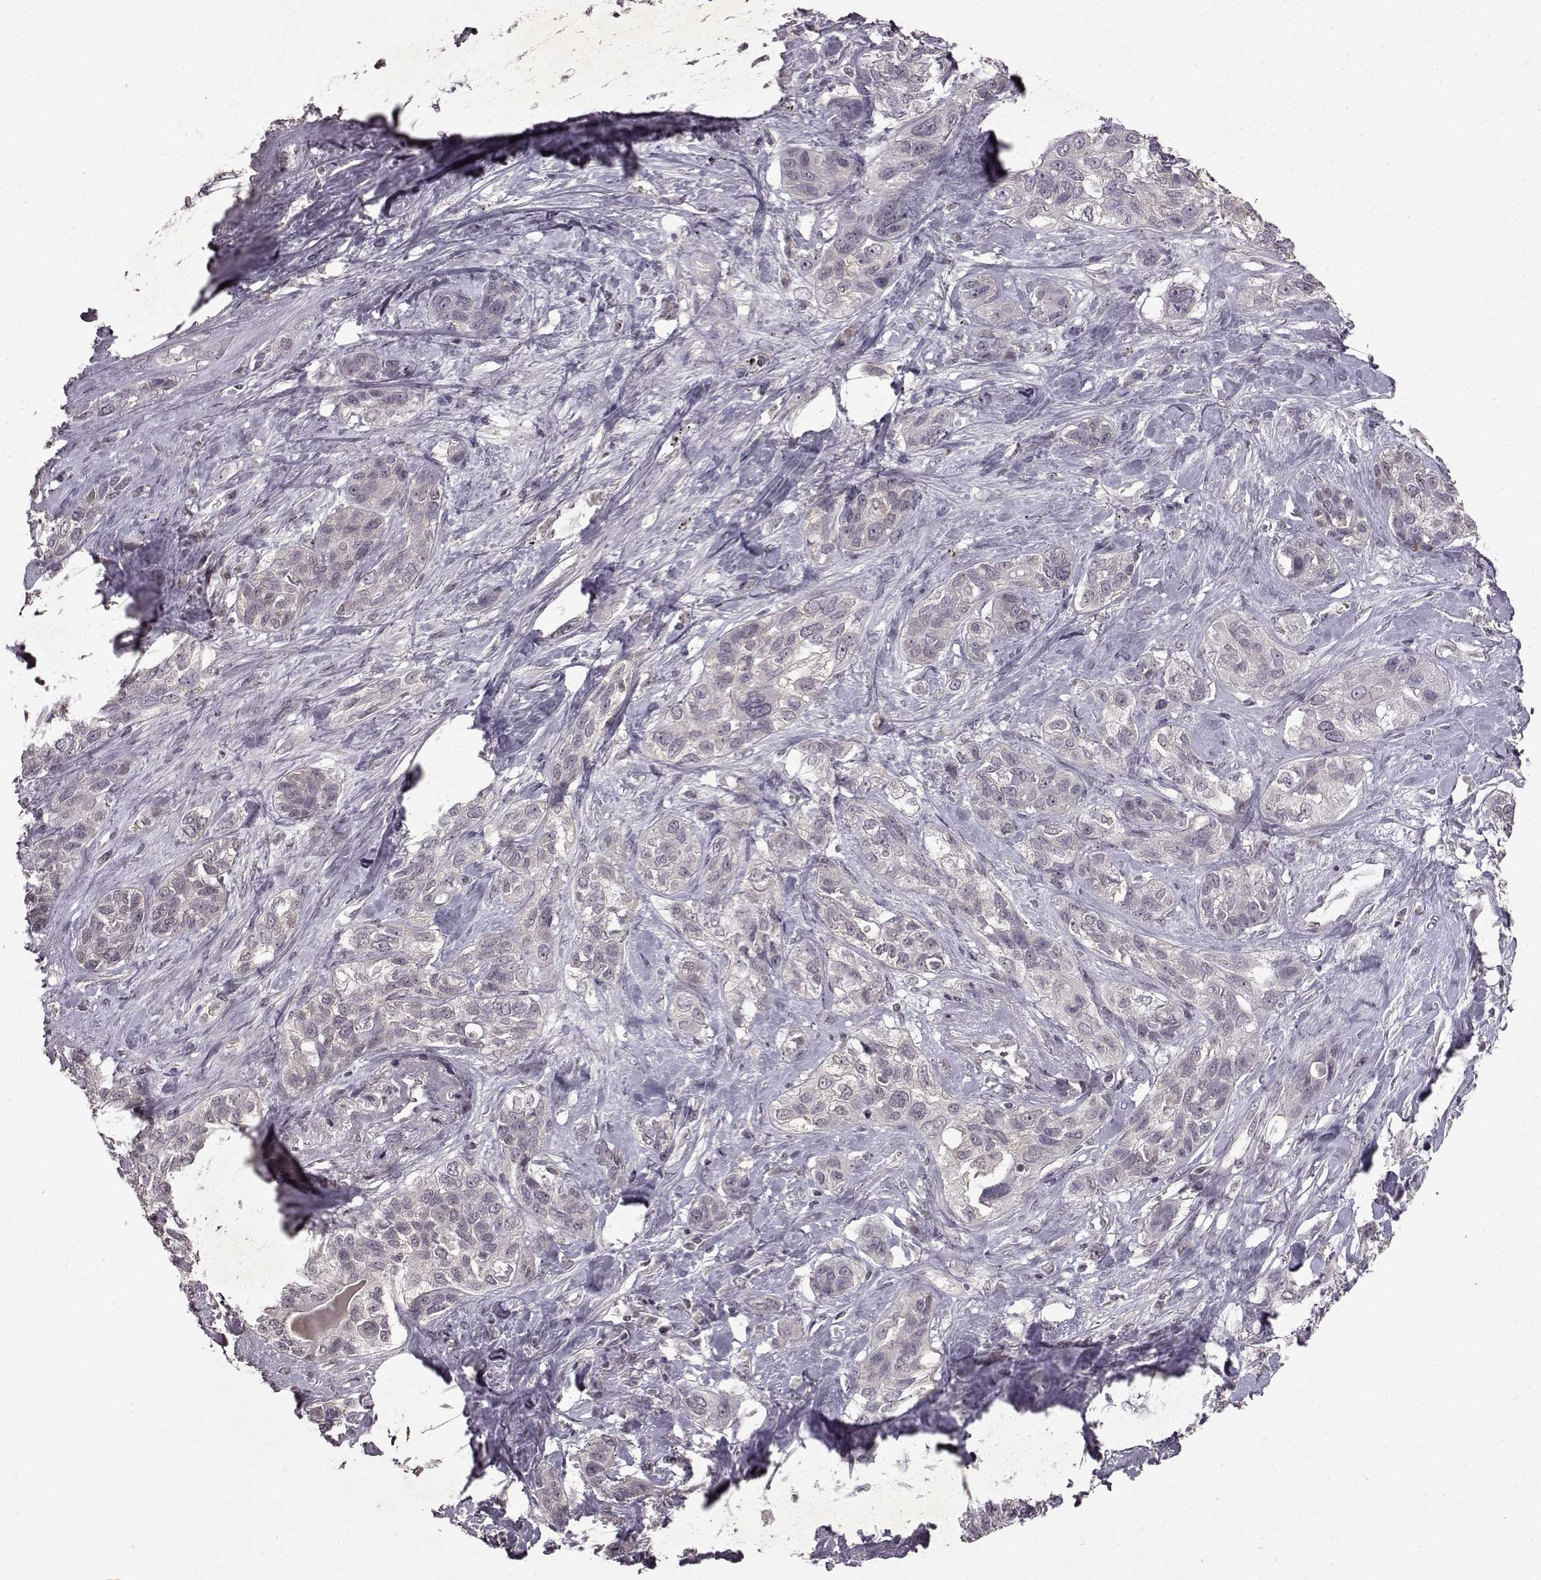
{"staining": {"intensity": "negative", "quantity": "none", "location": "none"}, "tissue": "lung cancer", "cell_type": "Tumor cells", "image_type": "cancer", "snomed": [{"axis": "morphology", "description": "Squamous cell carcinoma, NOS"}, {"axis": "topography", "description": "Lung"}], "caption": "IHC micrograph of neoplastic tissue: human lung cancer stained with DAB exhibits no significant protein staining in tumor cells.", "gene": "LHB", "patient": {"sex": "female", "age": 70}}